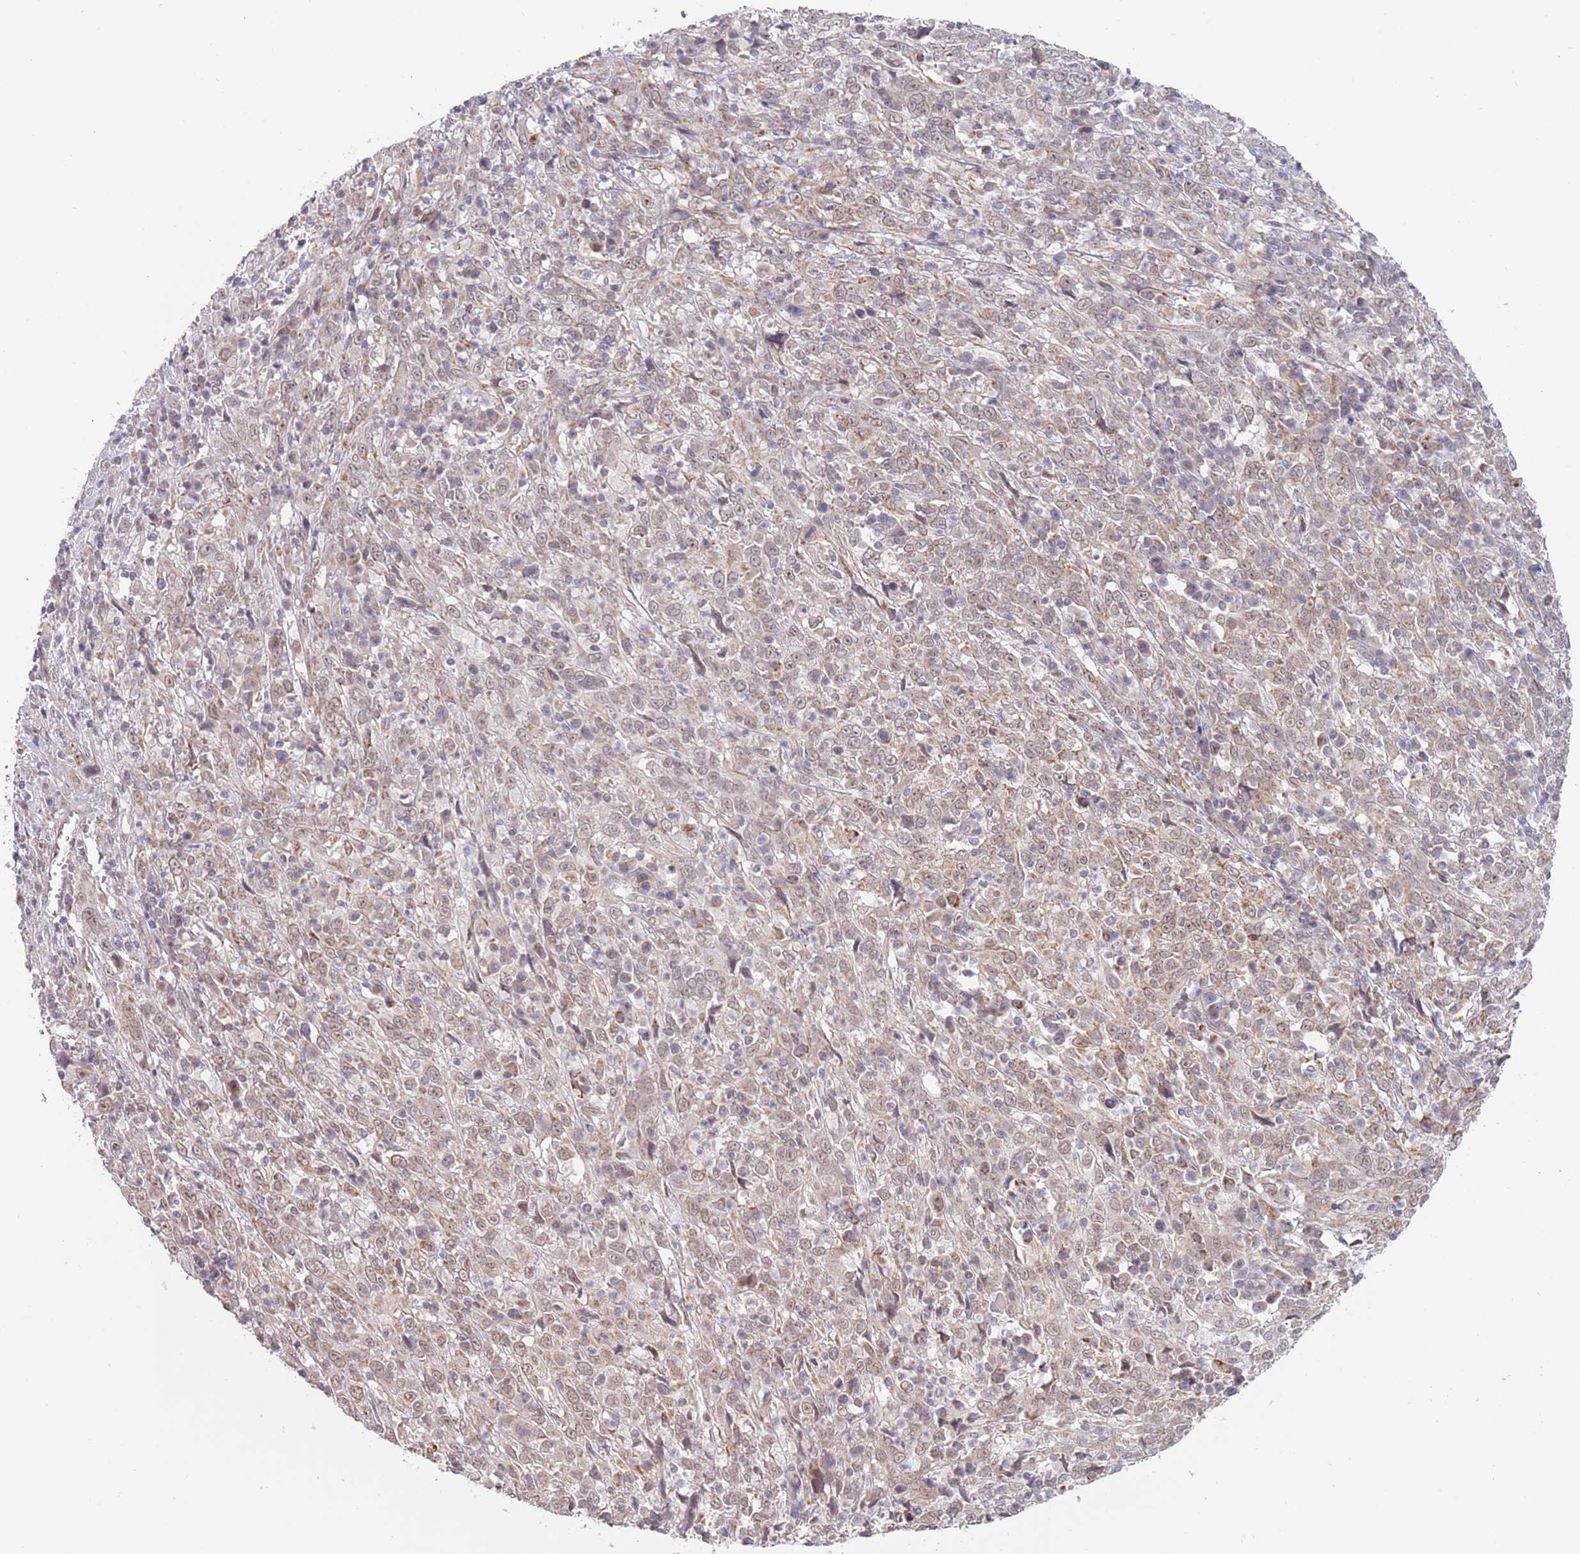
{"staining": {"intensity": "moderate", "quantity": ">75%", "location": "cytoplasmic/membranous,nuclear"}, "tissue": "cervical cancer", "cell_type": "Tumor cells", "image_type": "cancer", "snomed": [{"axis": "morphology", "description": "Squamous cell carcinoma, NOS"}, {"axis": "topography", "description": "Cervix"}], "caption": "Squamous cell carcinoma (cervical) was stained to show a protein in brown. There is medium levels of moderate cytoplasmic/membranous and nuclear positivity in approximately >75% of tumor cells.", "gene": "UQCC3", "patient": {"sex": "female", "age": 46}}